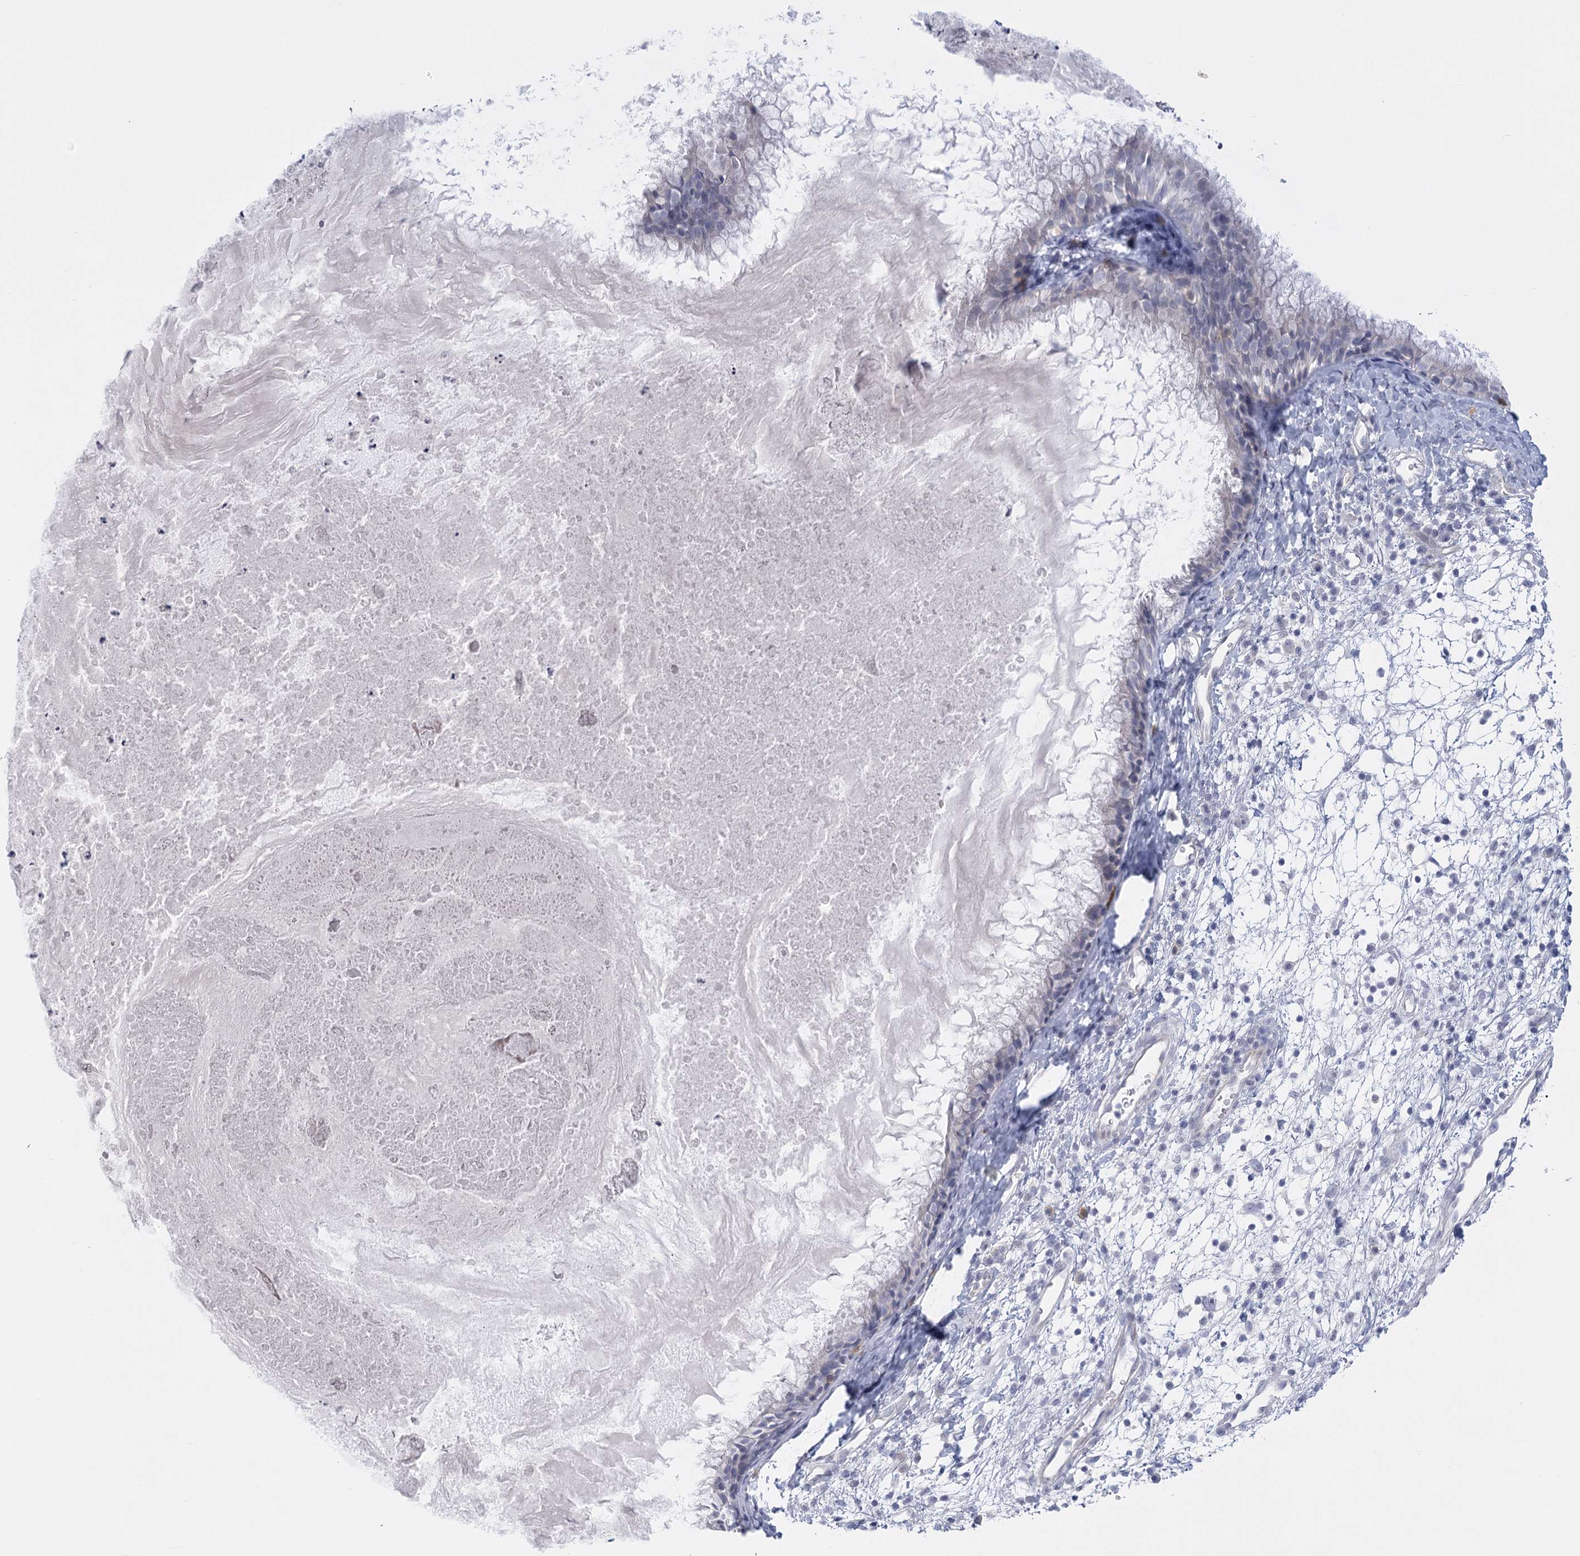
{"staining": {"intensity": "negative", "quantity": "none", "location": "none"}, "tissue": "nasopharynx", "cell_type": "Respiratory epithelial cells", "image_type": "normal", "snomed": [{"axis": "morphology", "description": "Normal tissue, NOS"}, {"axis": "topography", "description": "Nasopharynx"}], "caption": "Immunohistochemistry image of unremarkable nasopharynx stained for a protein (brown), which demonstrates no expression in respiratory epithelial cells.", "gene": "FAM76B", "patient": {"sex": "male", "age": 22}}